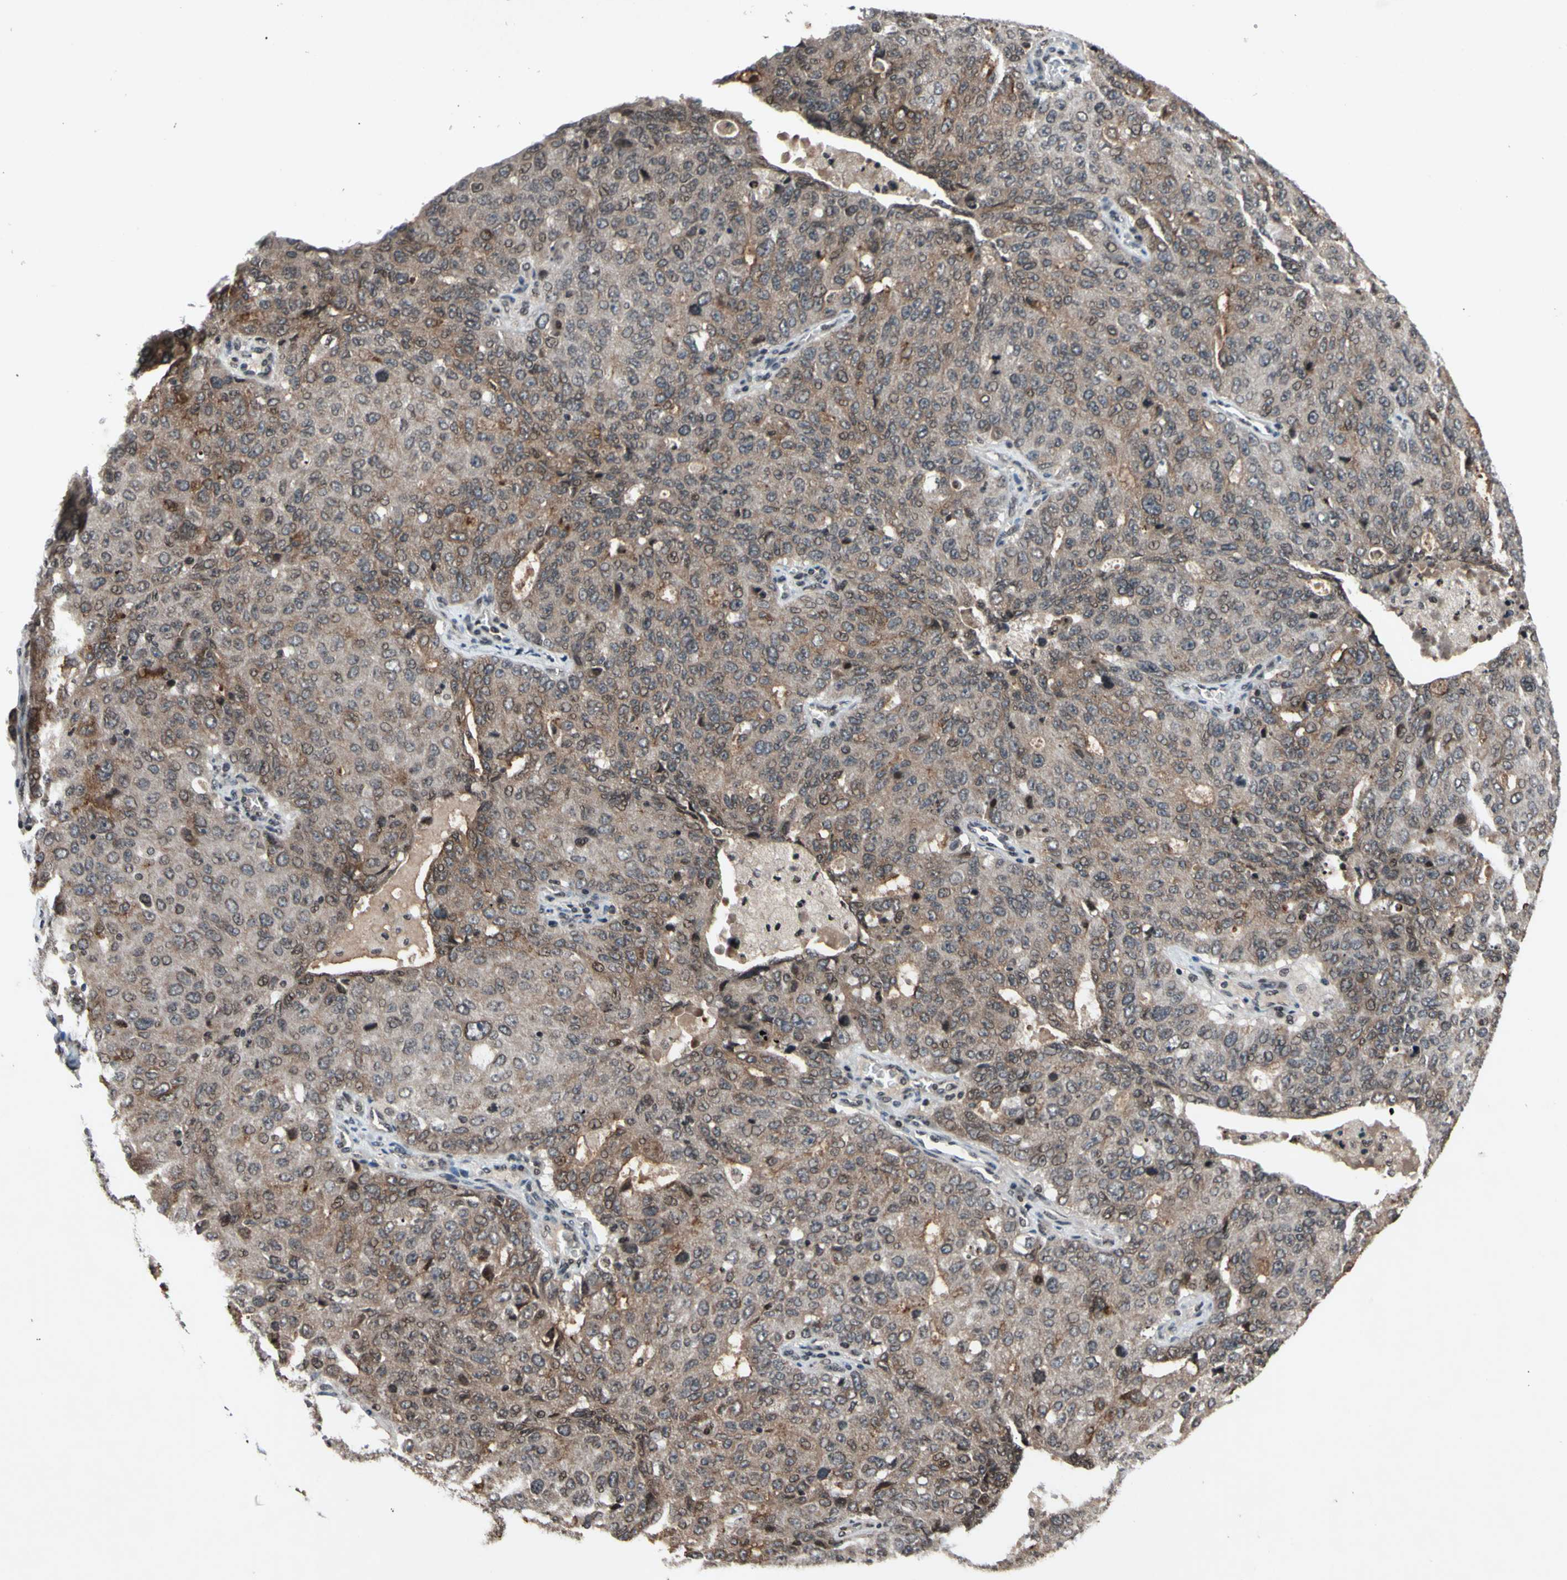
{"staining": {"intensity": "weak", "quantity": "25%-75%", "location": "cytoplasmic/membranous,nuclear"}, "tissue": "ovarian cancer", "cell_type": "Tumor cells", "image_type": "cancer", "snomed": [{"axis": "morphology", "description": "Carcinoma, endometroid"}, {"axis": "topography", "description": "Ovary"}], "caption": "This image shows IHC staining of endometroid carcinoma (ovarian), with low weak cytoplasmic/membranous and nuclear expression in approximately 25%-75% of tumor cells.", "gene": "XPO1", "patient": {"sex": "female", "age": 62}}